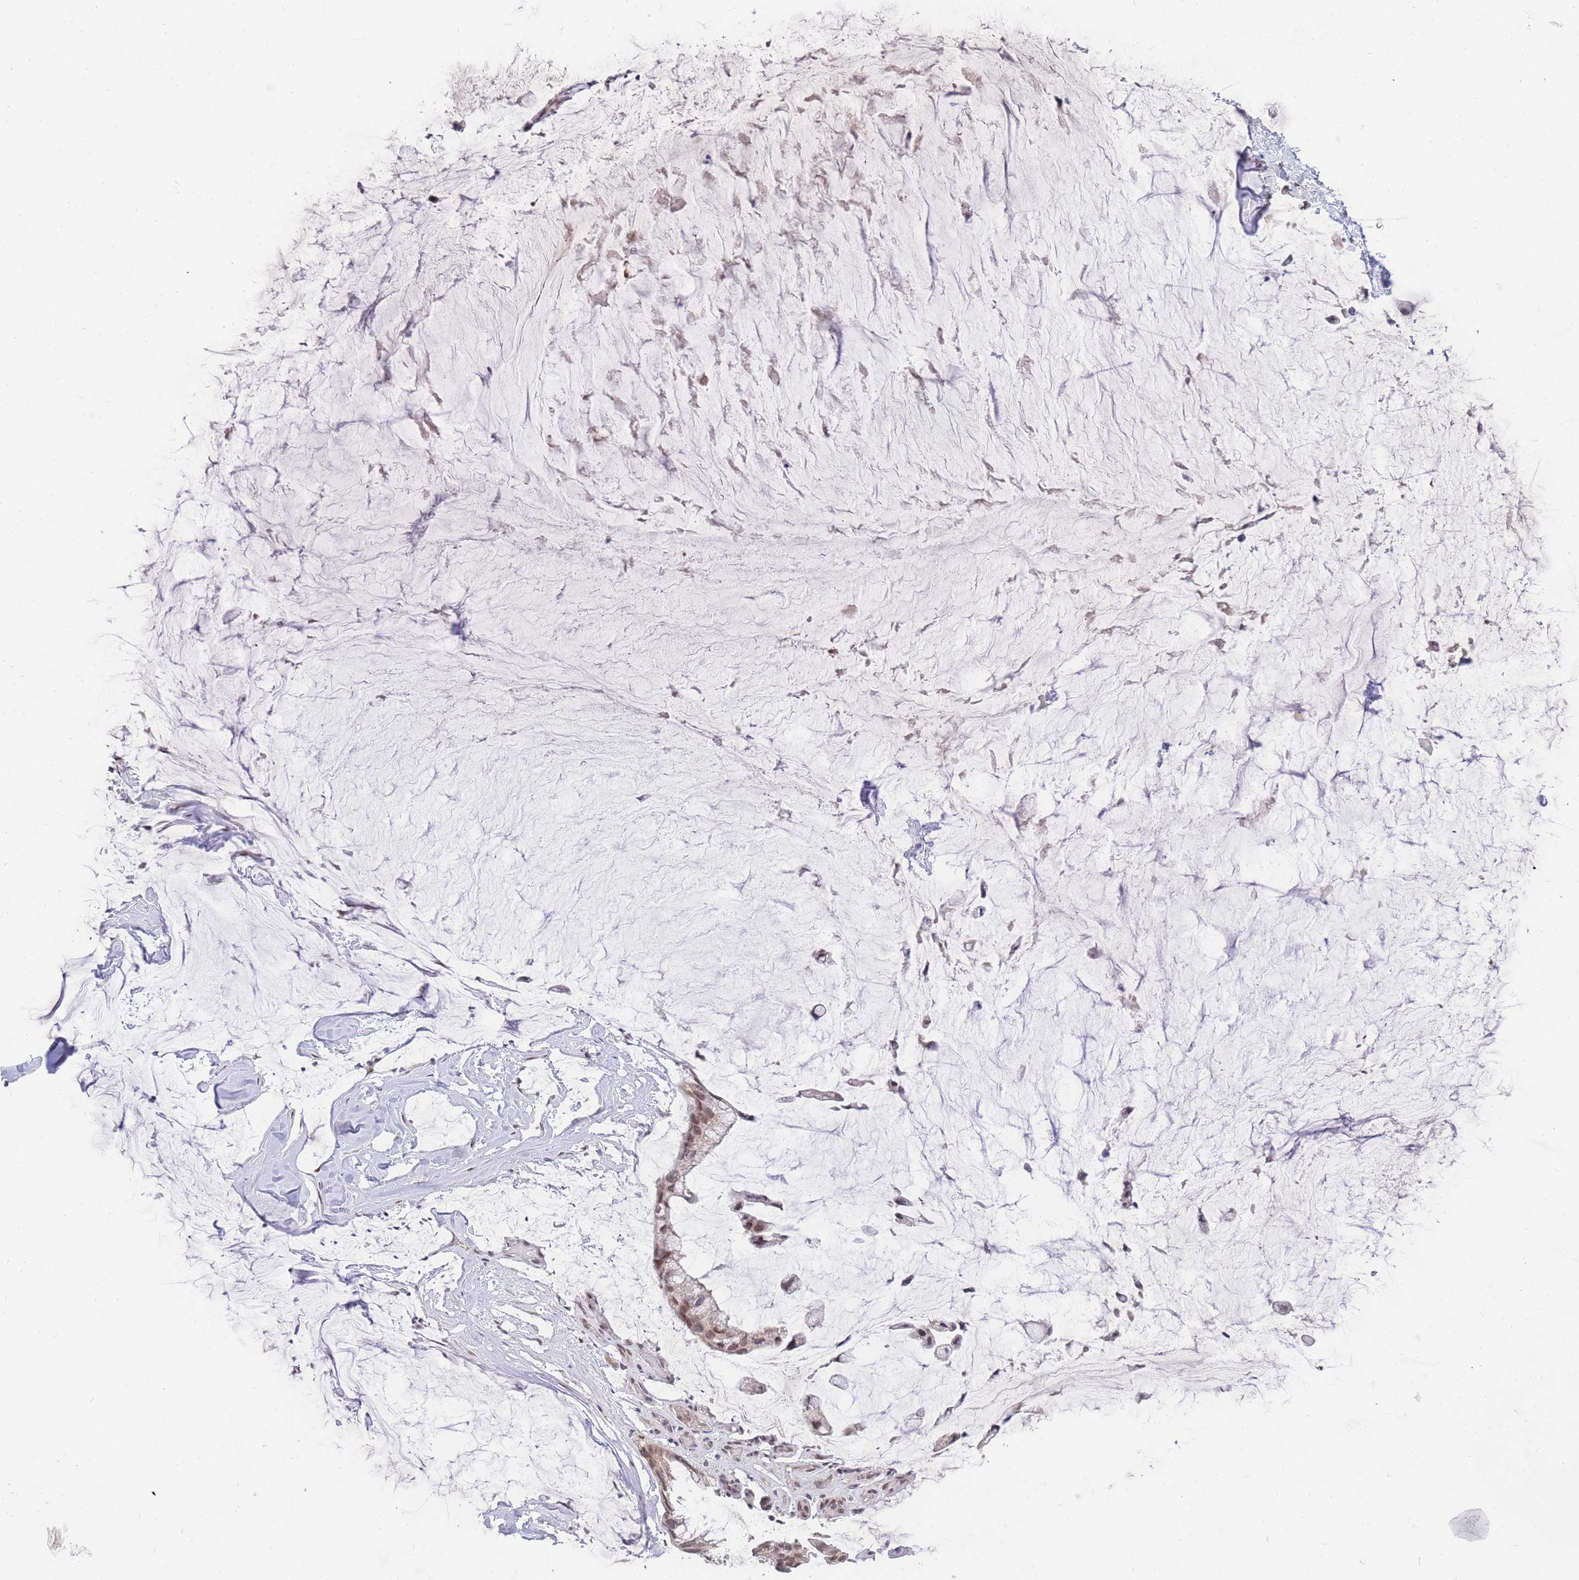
{"staining": {"intensity": "weak", "quantity": ">75%", "location": "nuclear"}, "tissue": "ovarian cancer", "cell_type": "Tumor cells", "image_type": "cancer", "snomed": [{"axis": "morphology", "description": "Cystadenocarcinoma, mucinous, NOS"}, {"axis": "topography", "description": "Ovary"}], "caption": "A brown stain shows weak nuclear positivity of a protein in ovarian cancer tumor cells.", "gene": "PUS10", "patient": {"sex": "female", "age": 39}}